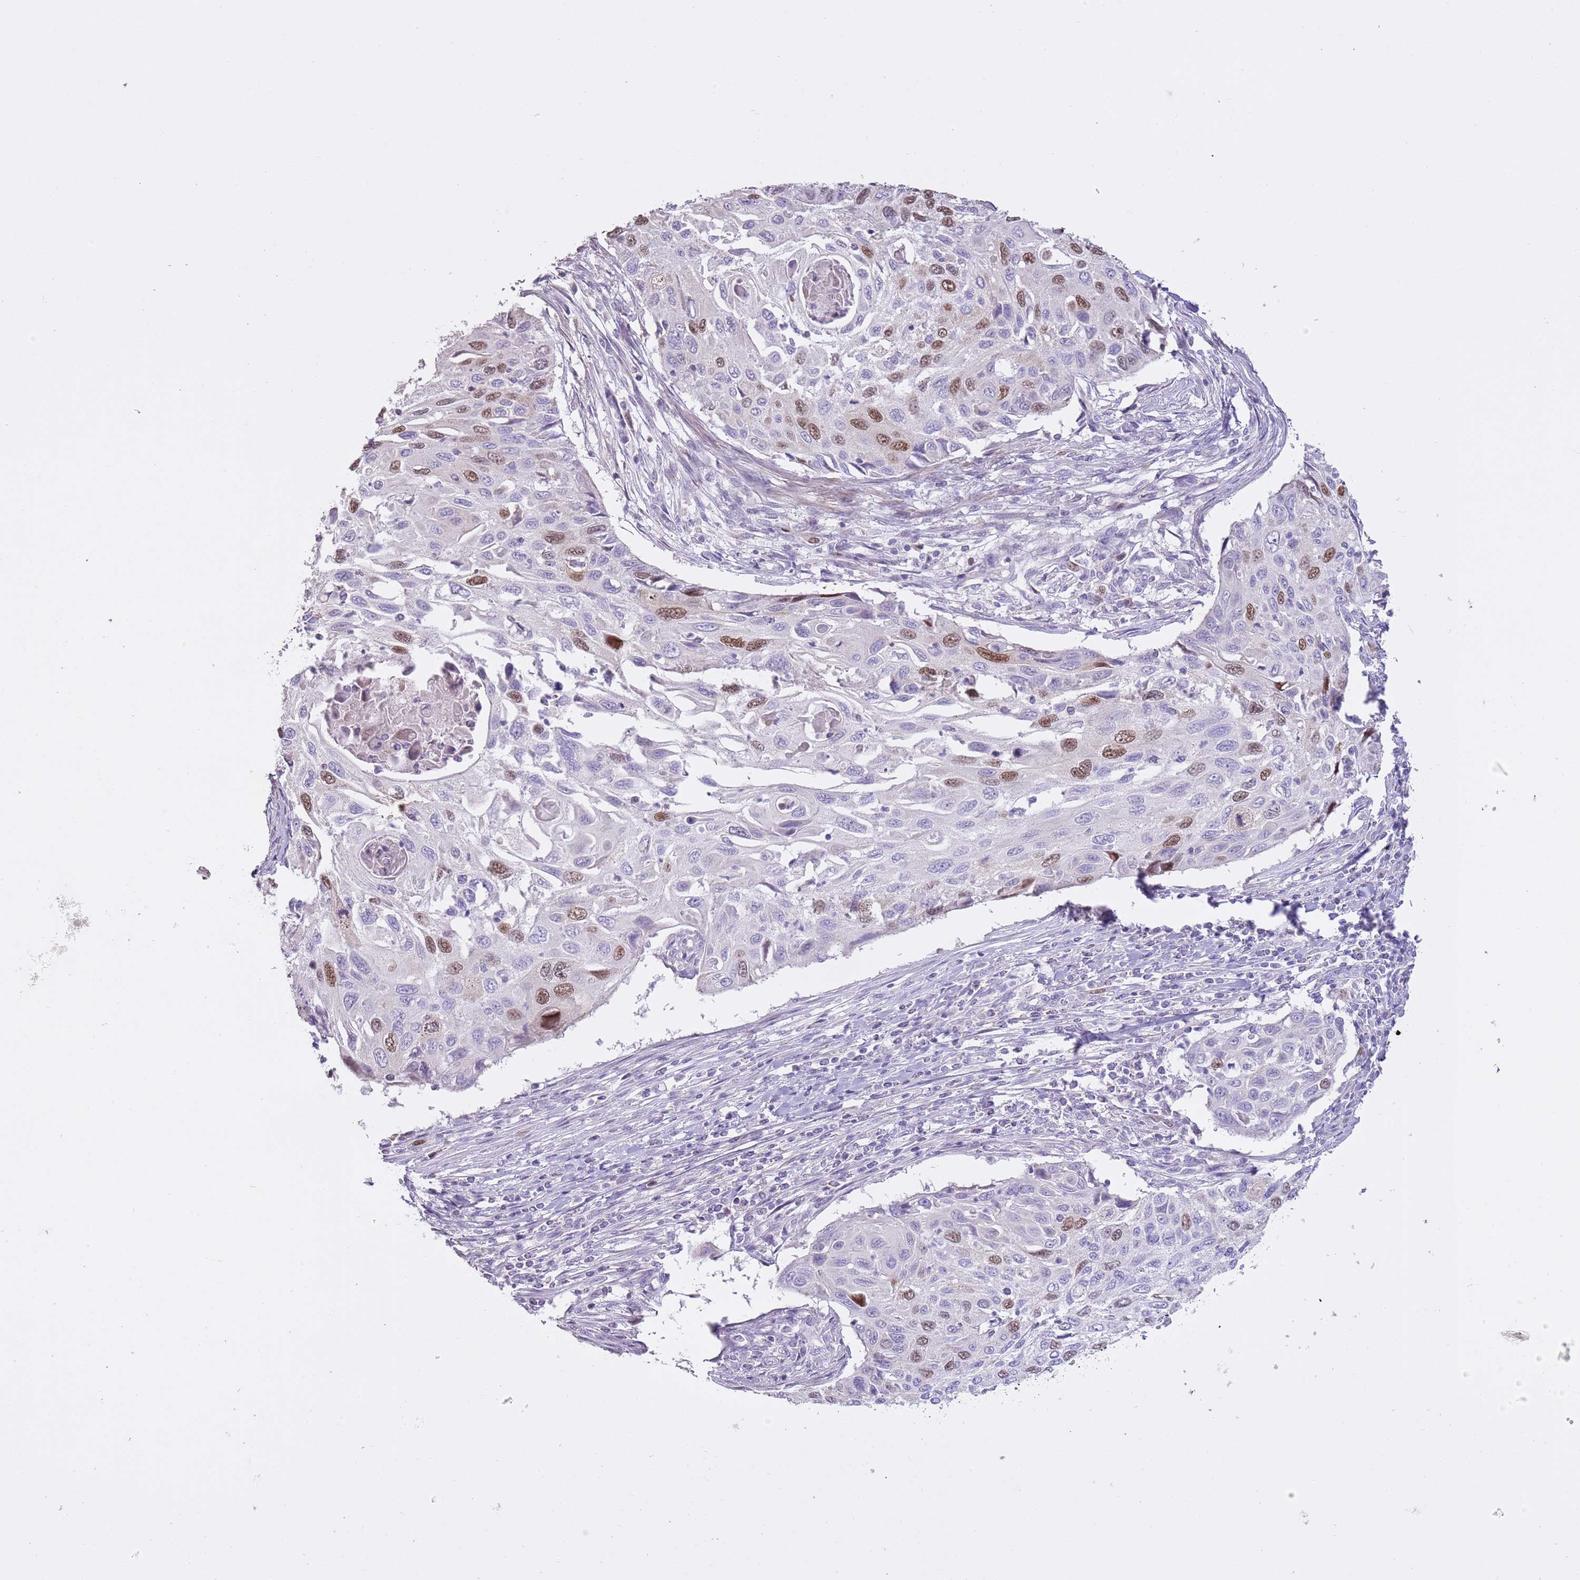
{"staining": {"intensity": "moderate", "quantity": "25%-75%", "location": "nuclear"}, "tissue": "cervical cancer", "cell_type": "Tumor cells", "image_type": "cancer", "snomed": [{"axis": "morphology", "description": "Squamous cell carcinoma, NOS"}, {"axis": "topography", "description": "Cervix"}], "caption": "Protein expression analysis of cervical squamous cell carcinoma exhibits moderate nuclear staining in about 25%-75% of tumor cells.", "gene": "GMNN", "patient": {"sex": "female", "age": 70}}